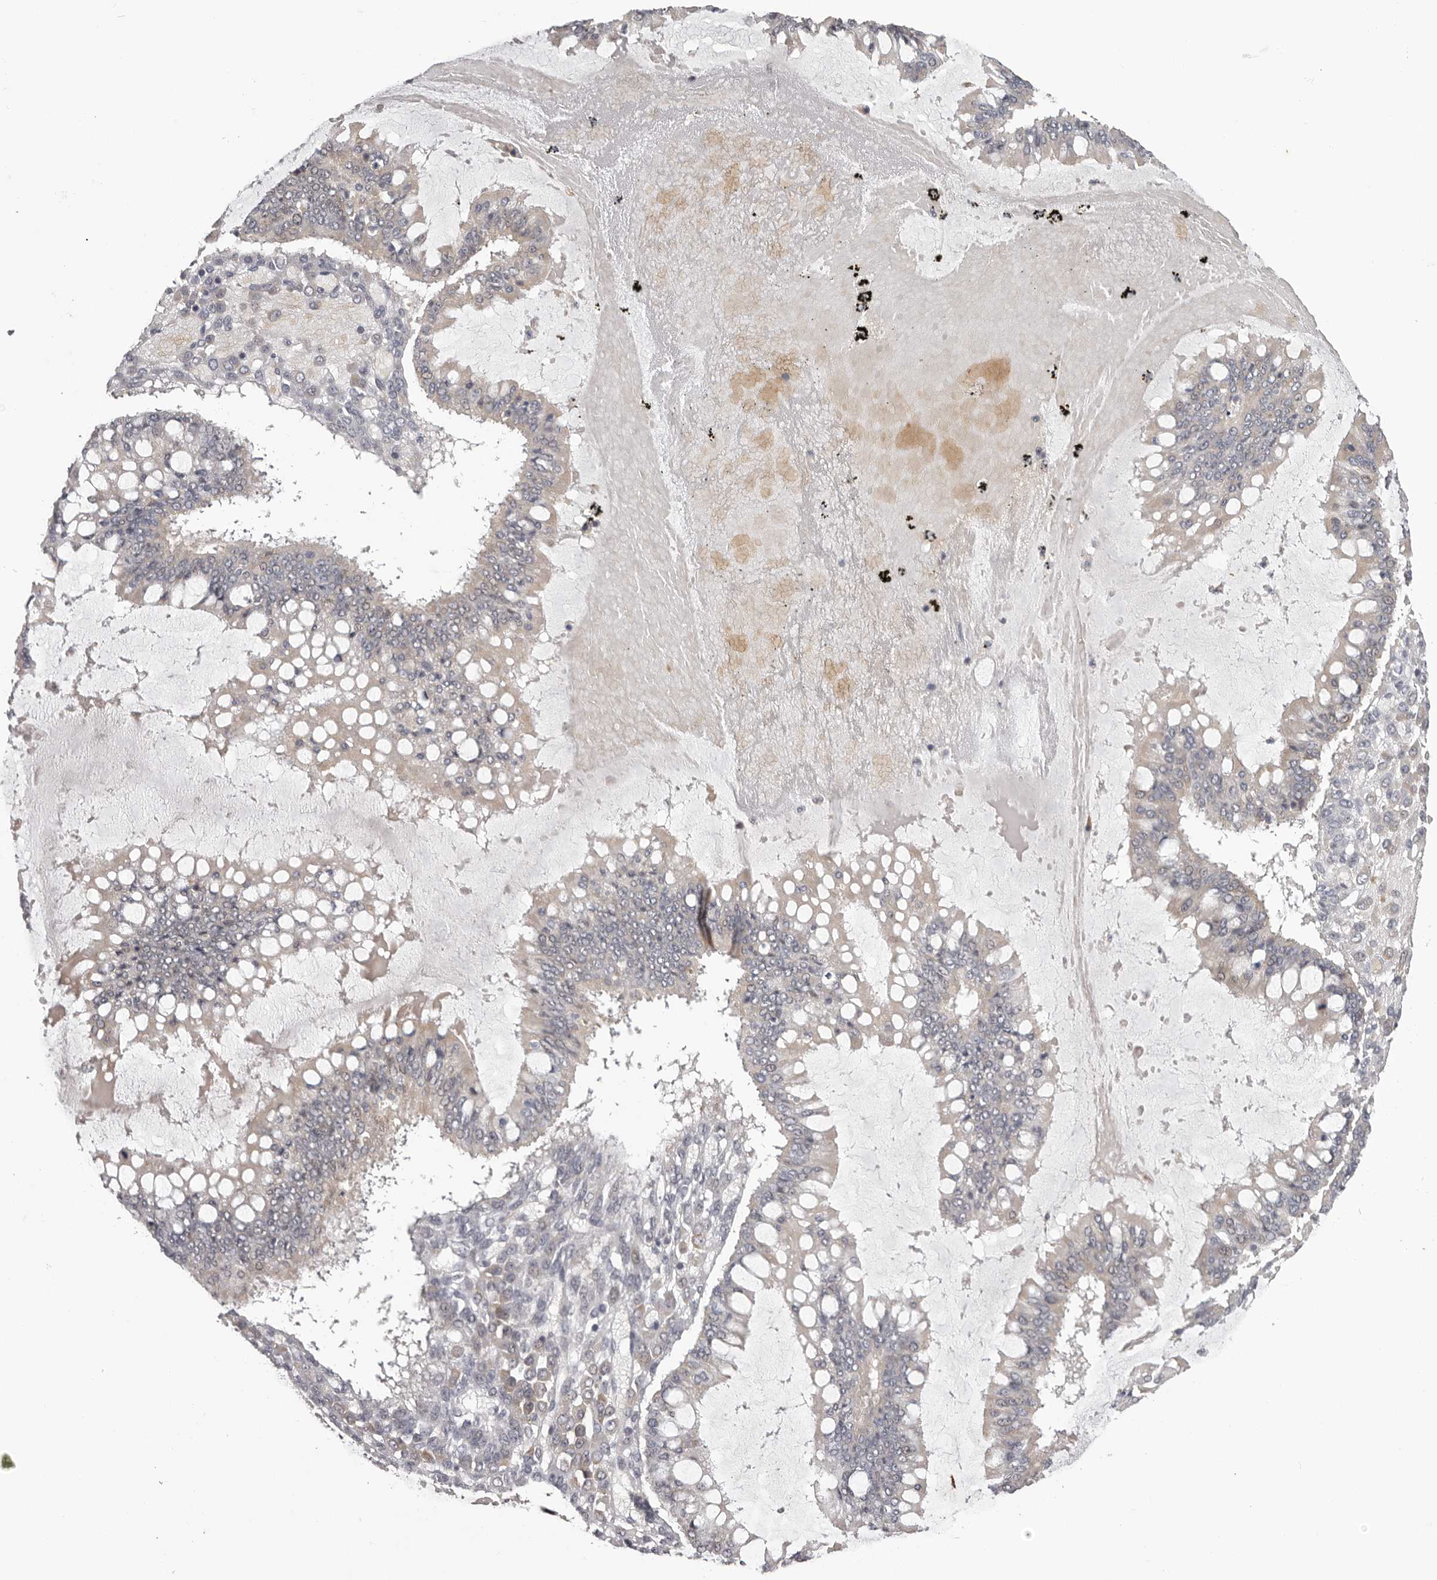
{"staining": {"intensity": "negative", "quantity": "none", "location": "none"}, "tissue": "ovarian cancer", "cell_type": "Tumor cells", "image_type": "cancer", "snomed": [{"axis": "morphology", "description": "Cystadenocarcinoma, mucinous, NOS"}, {"axis": "topography", "description": "Ovary"}], "caption": "Micrograph shows no protein expression in tumor cells of ovarian cancer tissue.", "gene": "ANKRD44", "patient": {"sex": "female", "age": 73}}